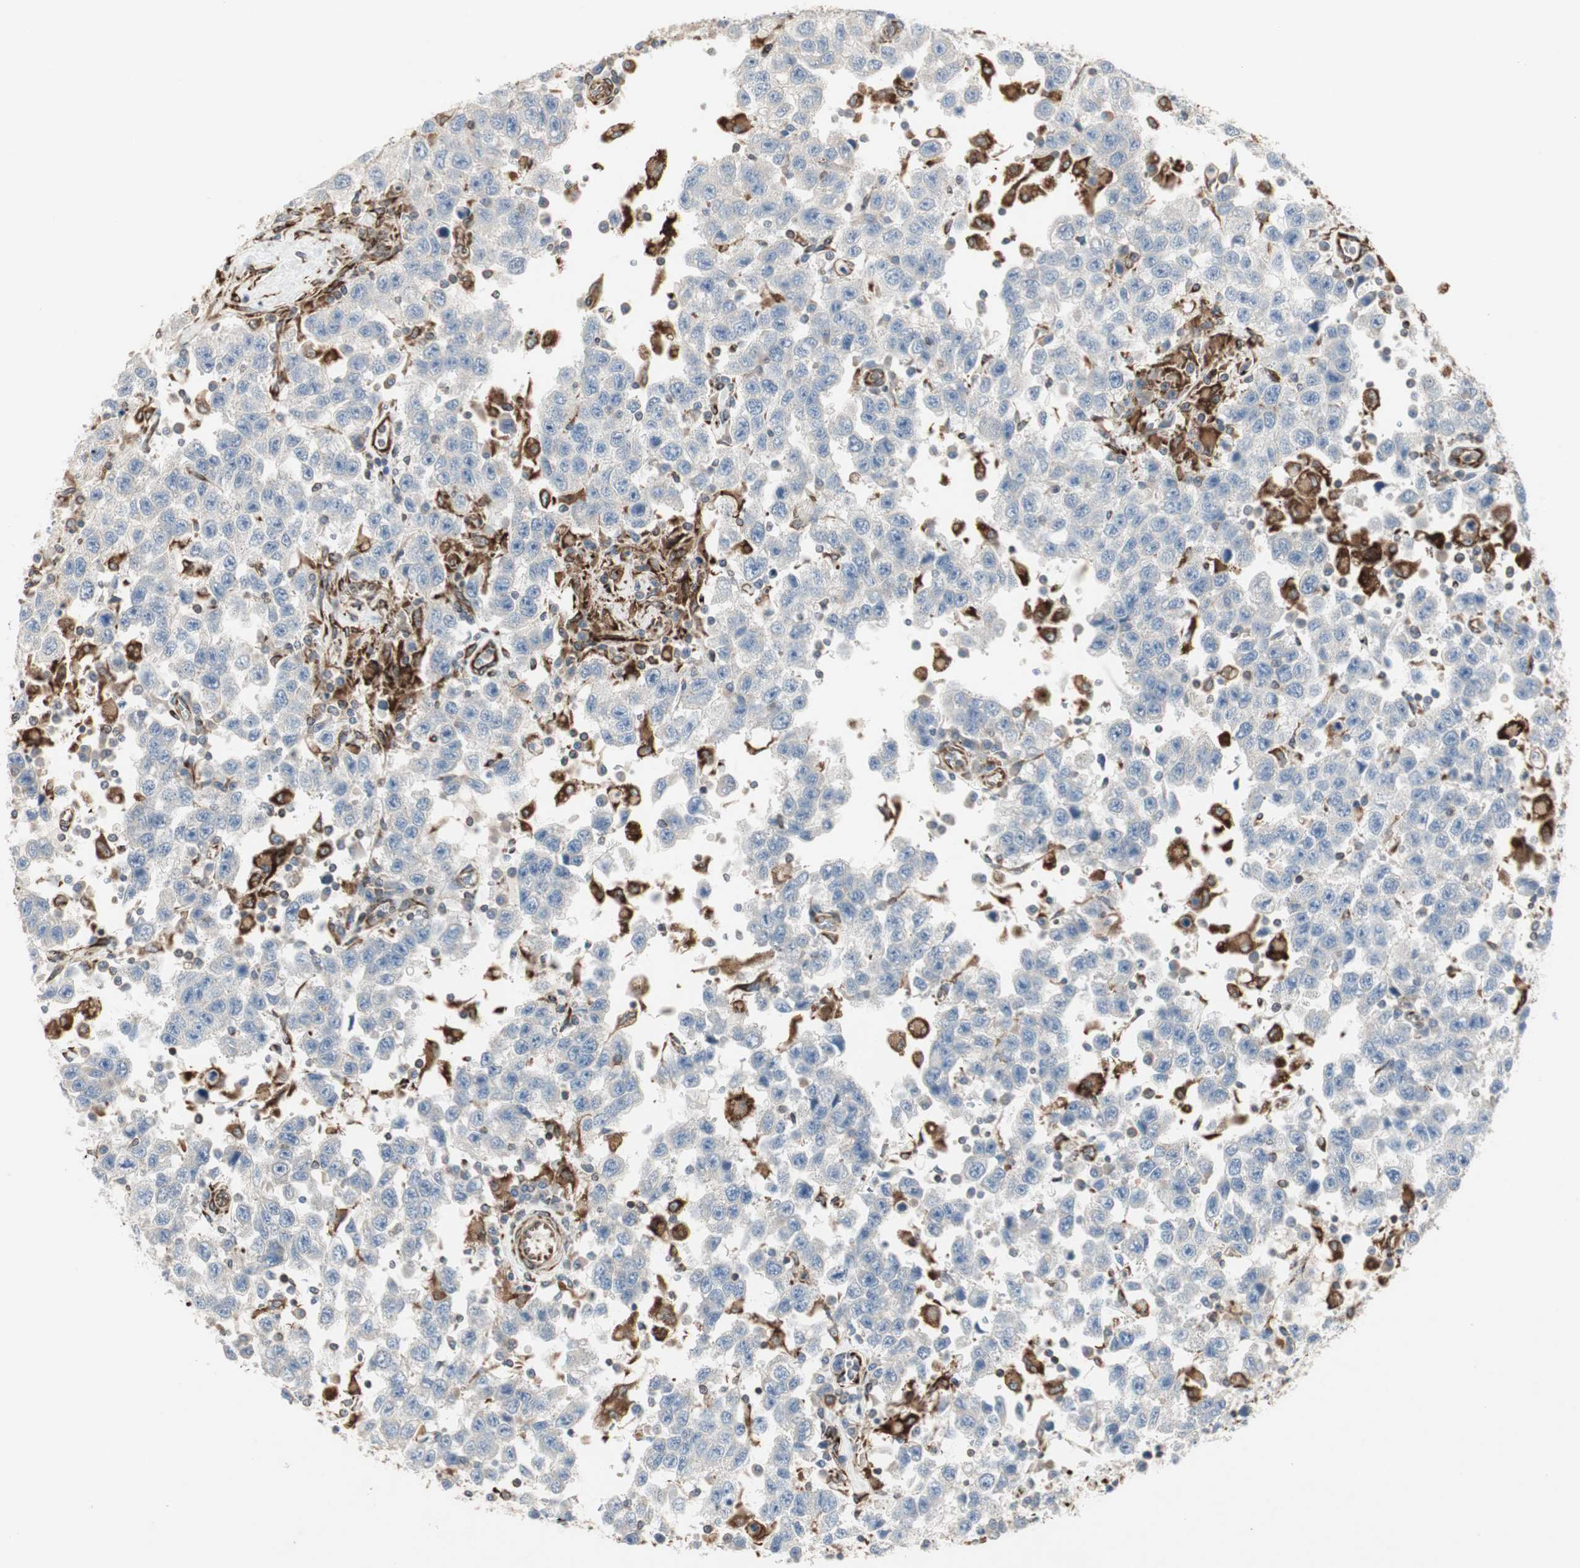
{"staining": {"intensity": "negative", "quantity": "none", "location": "none"}, "tissue": "testis cancer", "cell_type": "Tumor cells", "image_type": "cancer", "snomed": [{"axis": "morphology", "description": "Seminoma, NOS"}, {"axis": "topography", "description": "Testis"}], "caption": "DAB (3,3'-diaminobenzidine) immunohistochemical staining of human testis cancer (seminoma) demonstrates no significant positivity in tumor cells. (Immunohistochemistry (ihc), brightfield microscopy, high magnification).", "gene": "H6PD", "patient": {"sex": "male", "age": 41}}